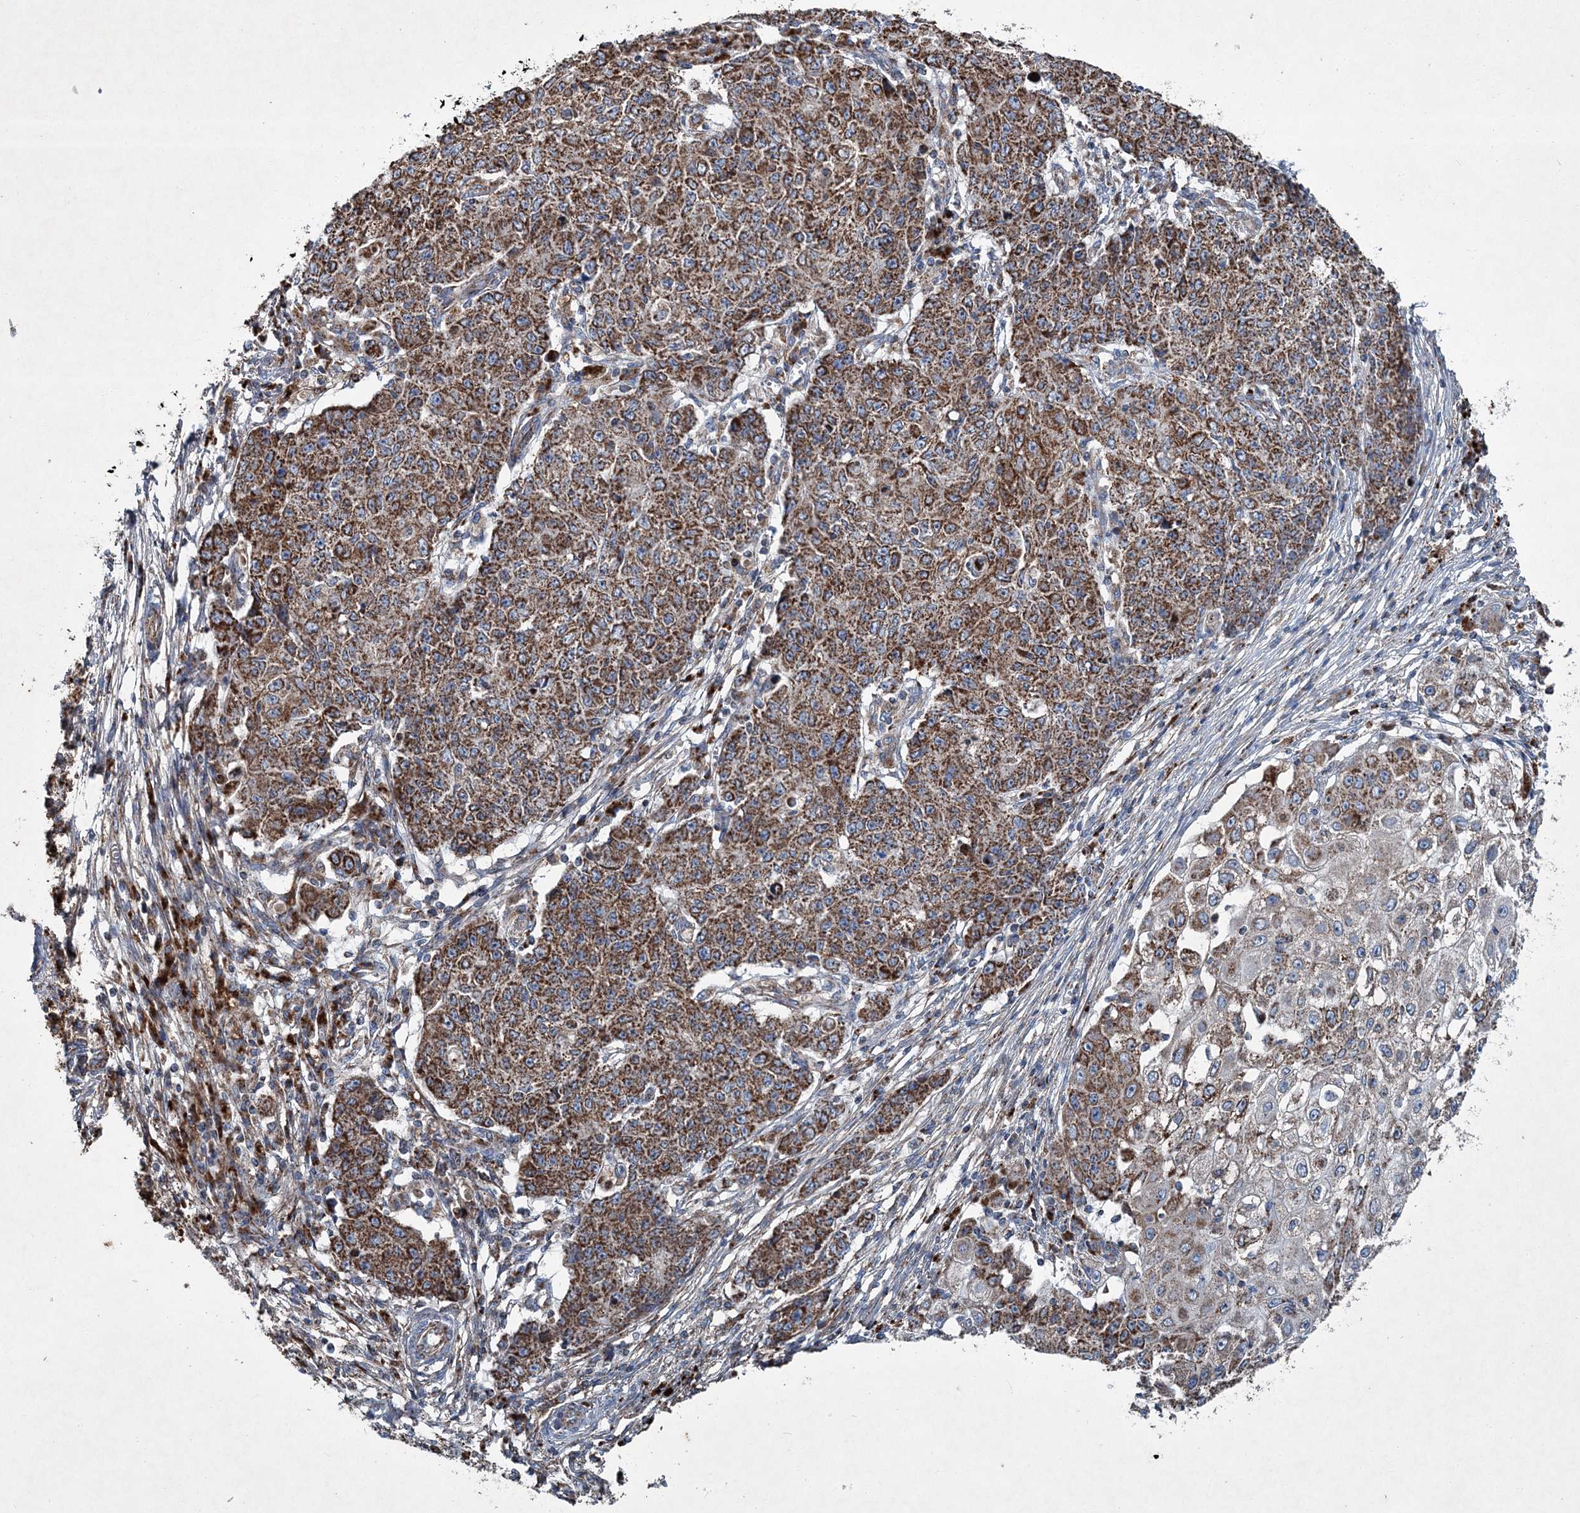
{"staining": {"intensity": "strong", "quantity": ">75%", "location": "cytoplasmic/membranous"}, "tissue": "ovarian cancer", "cell_type": "Tumor cells", "image_type": "cancer", "snomed": [{"axis": "morphology", "description": "Carcinoma, endometroid"}, {"axis": "topography", "description": "Ovary"}], "caption": "High-power microscopy captured an IHC photomicrograph of ovarian cancer, revealing strong cytoplasmic/membranous positivity in about >75% of tumor cells.", "gene": "SPAG16", "patient": {"sex": "female", "age": 42}}